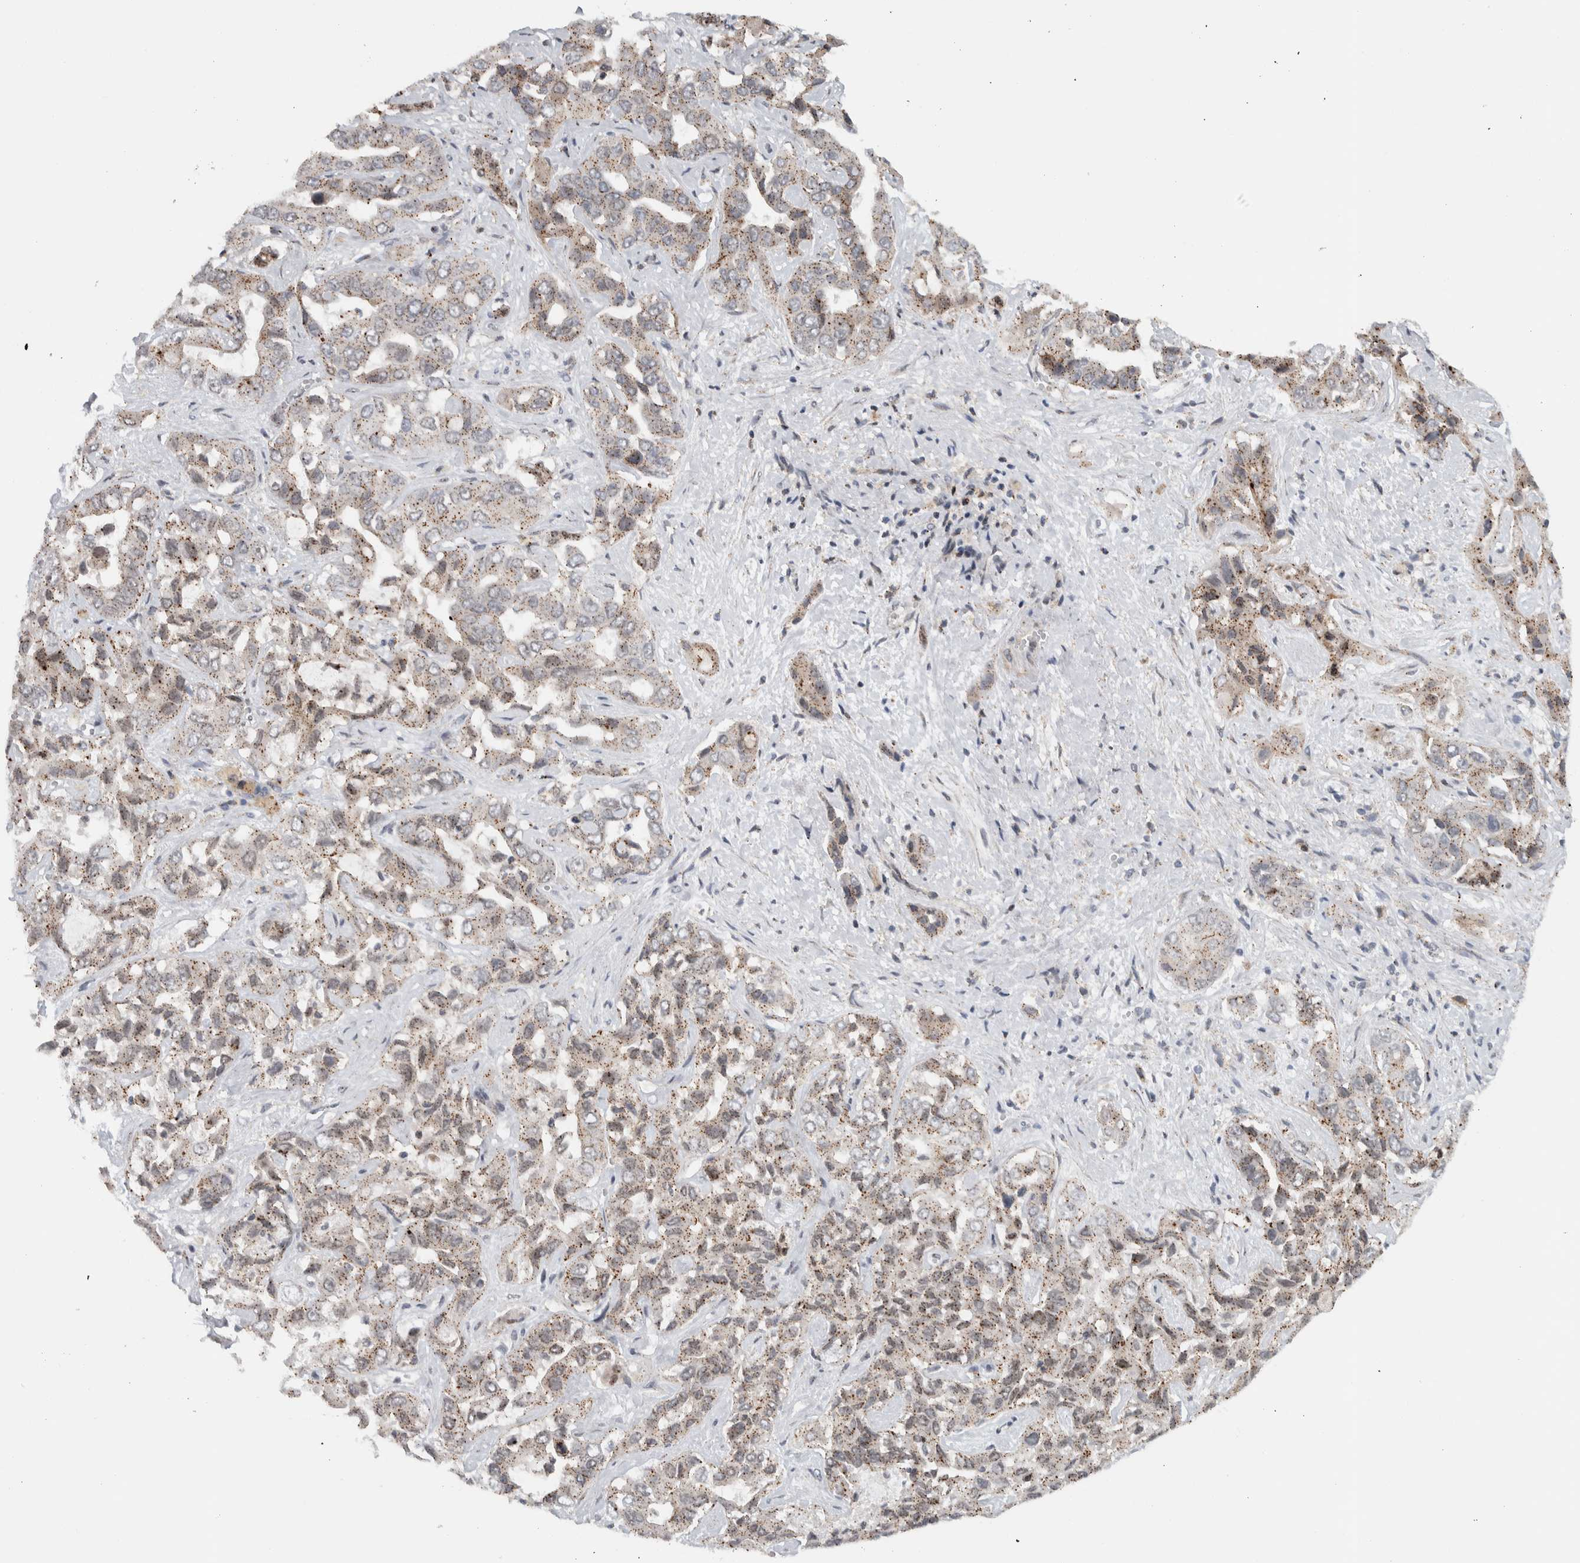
{"staining": {"intensity": "weak", "quantity": ">75%", "location": "cytoplasmic/membranous"}, "tissue": "liver cancer", "cell_type": "Tumor cells", "image_type": "cancer", "snomed": [{"axis": "morphology", "description": "Cholangiocarcinoma"}, {"axis": "topography", "description": "Liver"}], "caption": "There is low levels of weak cytoplasmic/membranous expression in tumor cells of liver cancer, as demonstrated by immunohistochemical staining (brown color).", "gene": "MSL1", "patient": {"sex": "female", "age": 52}}